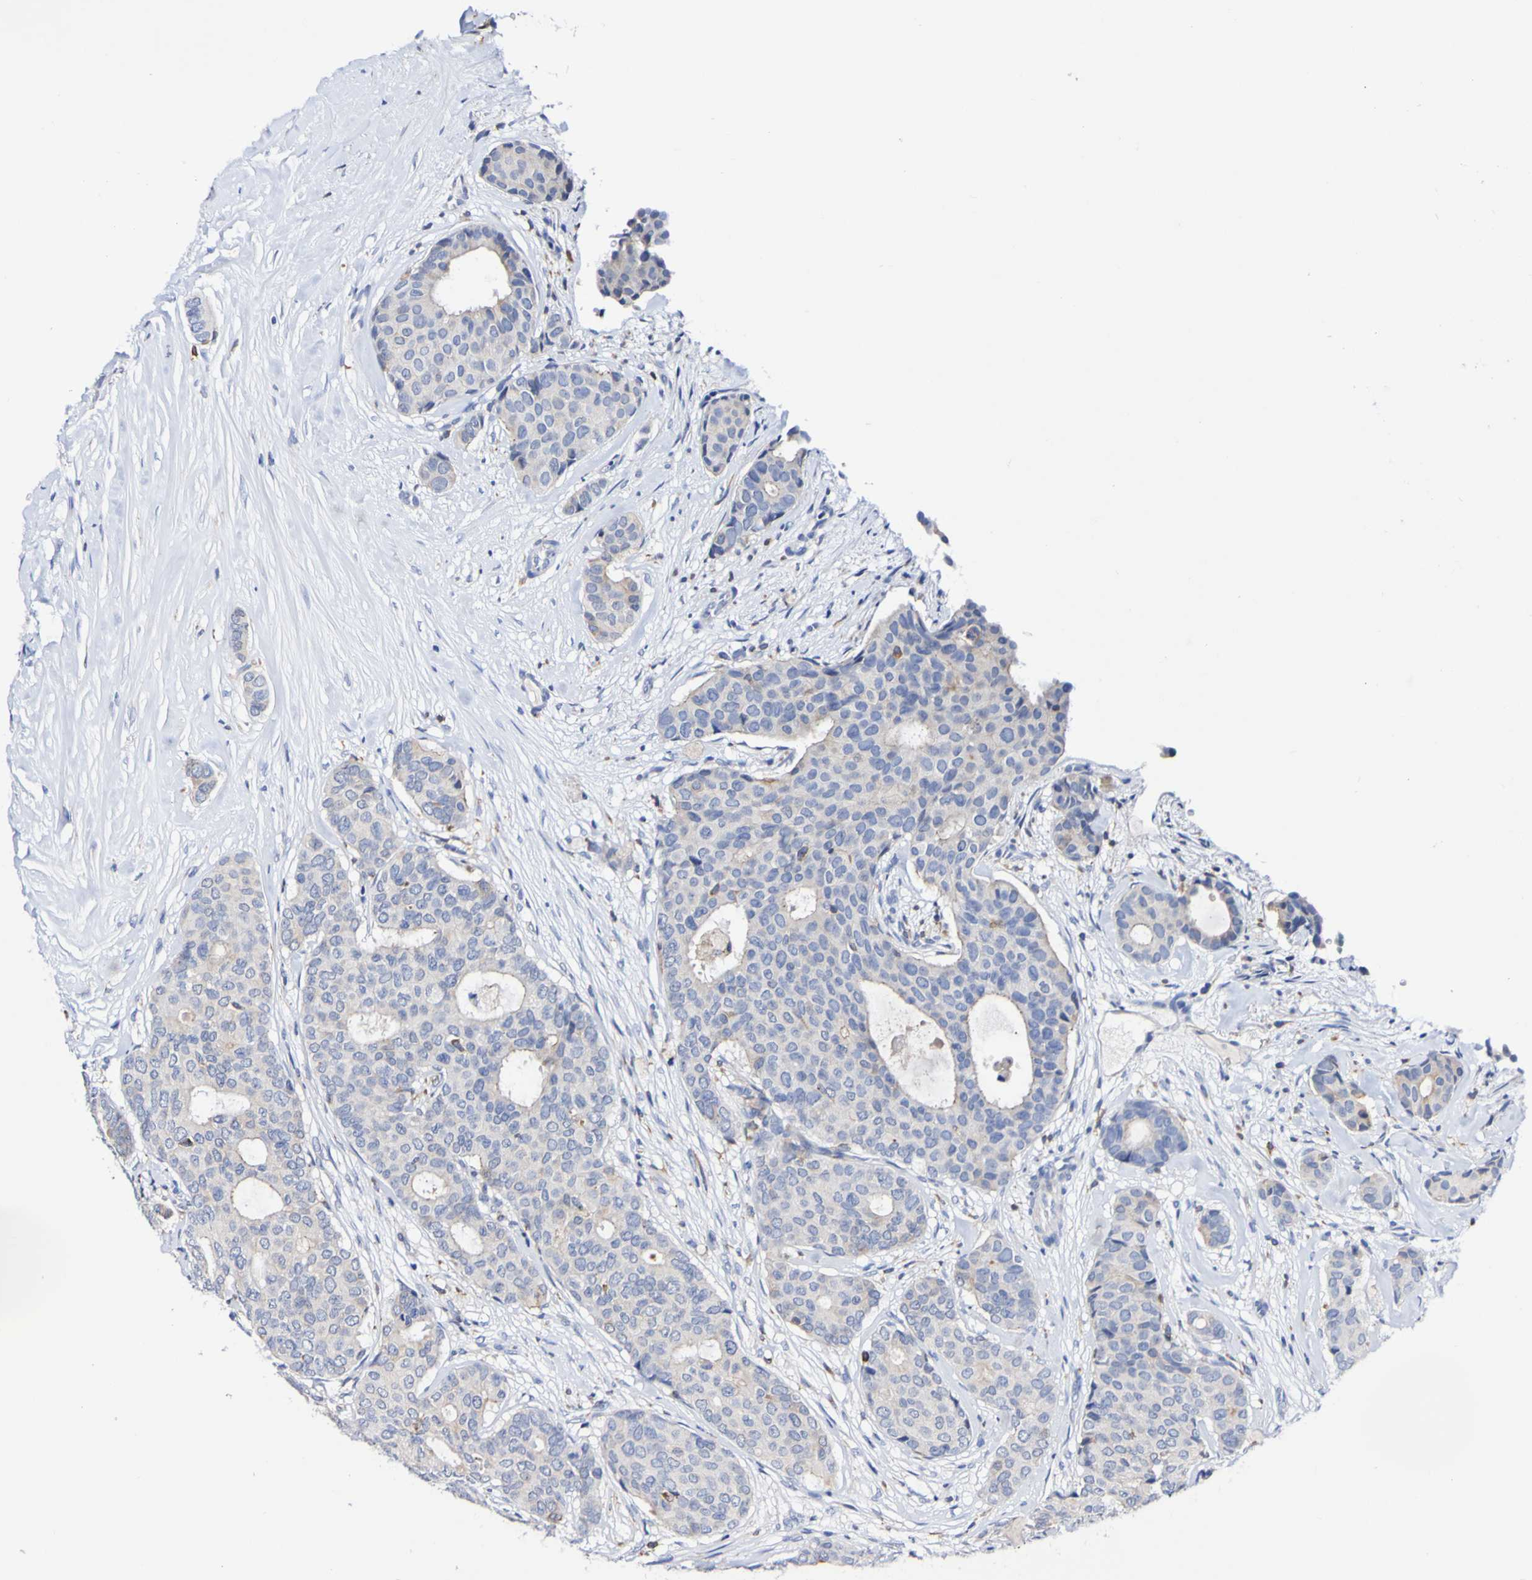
{"staining": {"intensity": "negative", "quantity": "none", "location": "none"}, "tissue": "breast cancer", "cell_type": "Tumor cells", "image_type": "cancer", "snomed": [{"axis": "morphology", "description": "Duct carcinoma"}, {"axis": "topography", "description": "Breast"}], "caption": "Histopathology image shows no significant protein staining in tumor cells of breast cancer (infiltrating ductal carcinoma).", "gene": "SEZ6", "patient": {"sex": "female", "age": 75}}